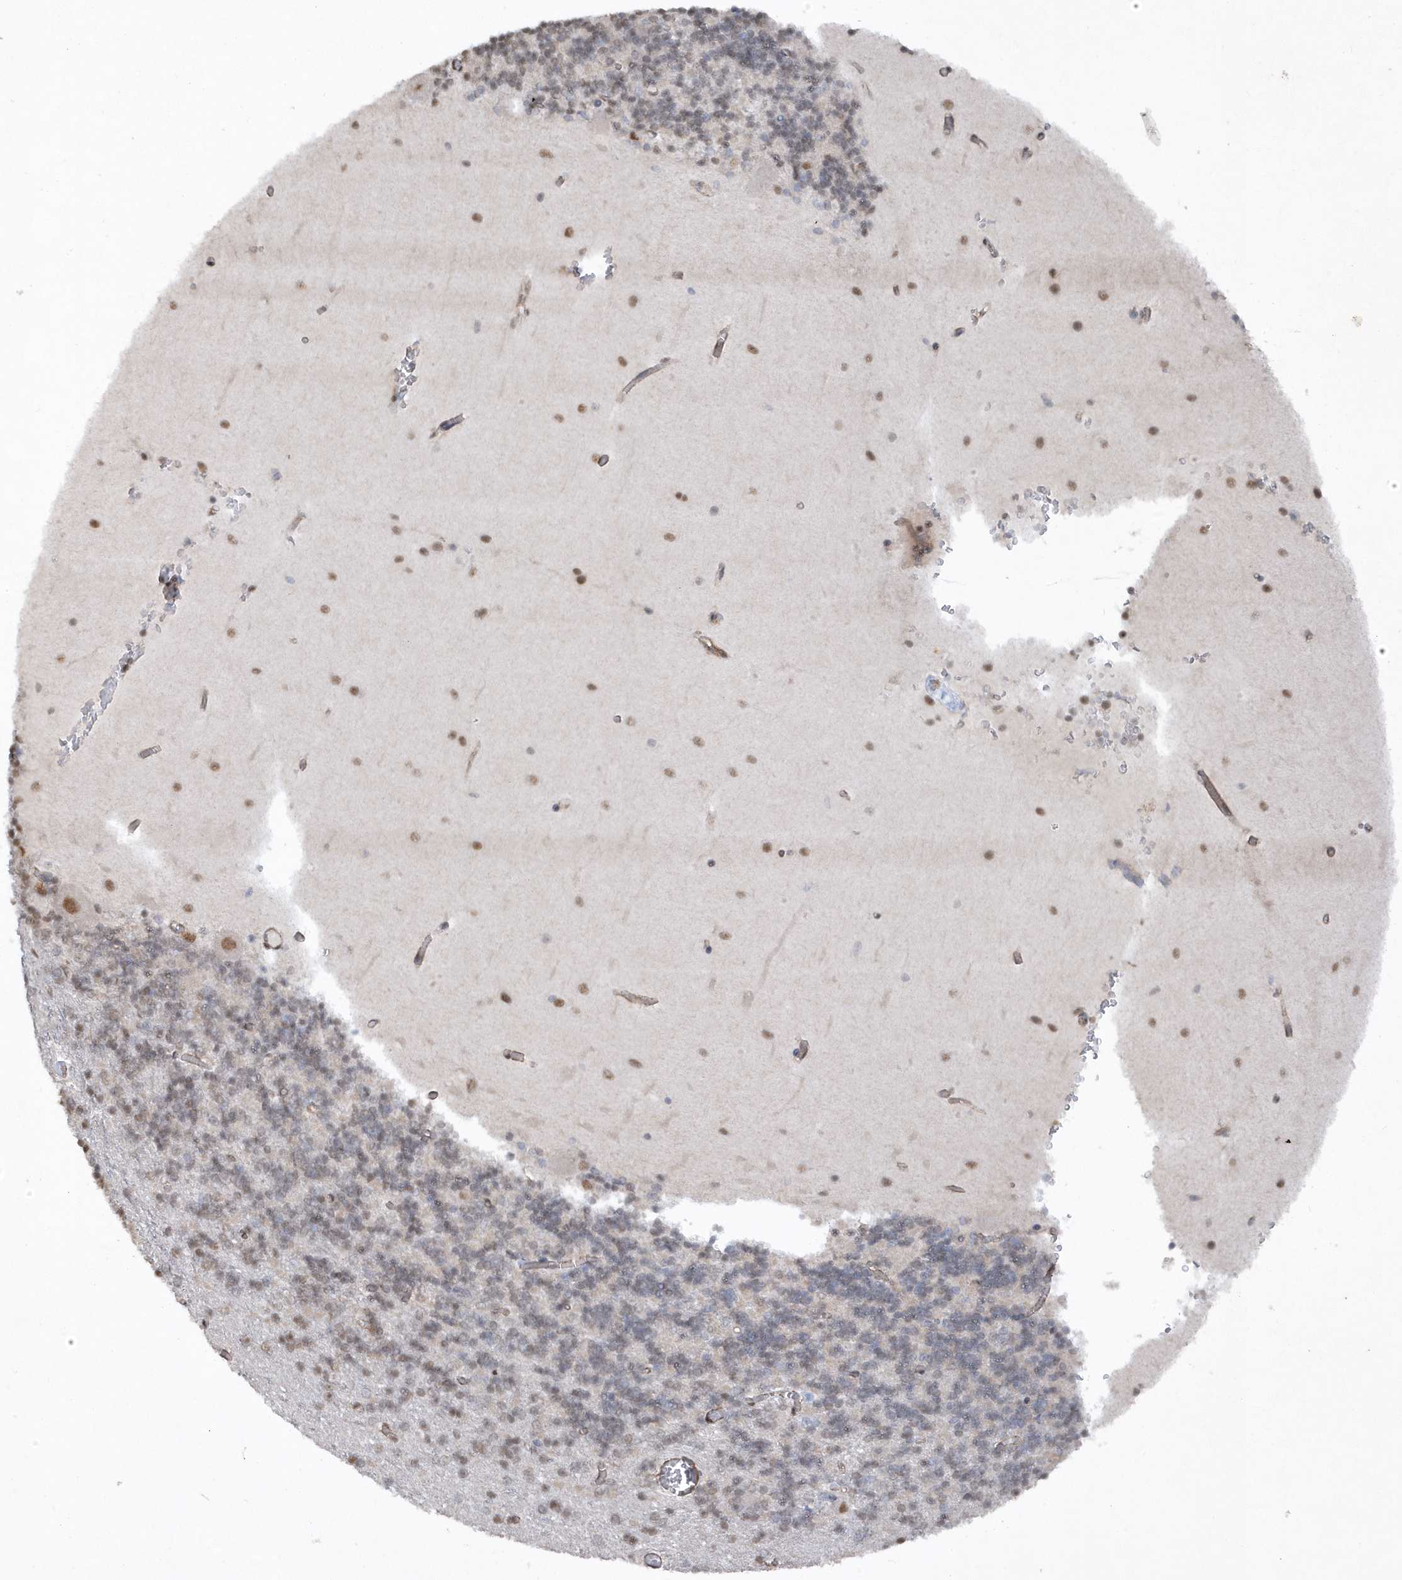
{"staining": {"intensity": "moderate", "quantity": "25%-75%", "location": "cytoplasmic/membranous"}, "tissue": "cerebellum", "cell_type": "Cells in granular layer", "image_type": "normal", "snomed": [{"axis": "morphology", "description": "Normal tissue, NOS"}, {"axis": "topography", "description": "Cerebellum"}], "caption": "Protein staining by IHC shows moderate cytoplasmic/membranous positivity in about 25%-75% of cells in granular layer in unremarkable cerebellum.", "gene": "RAI14", "patient": {"sex": "male", "age": 37}}